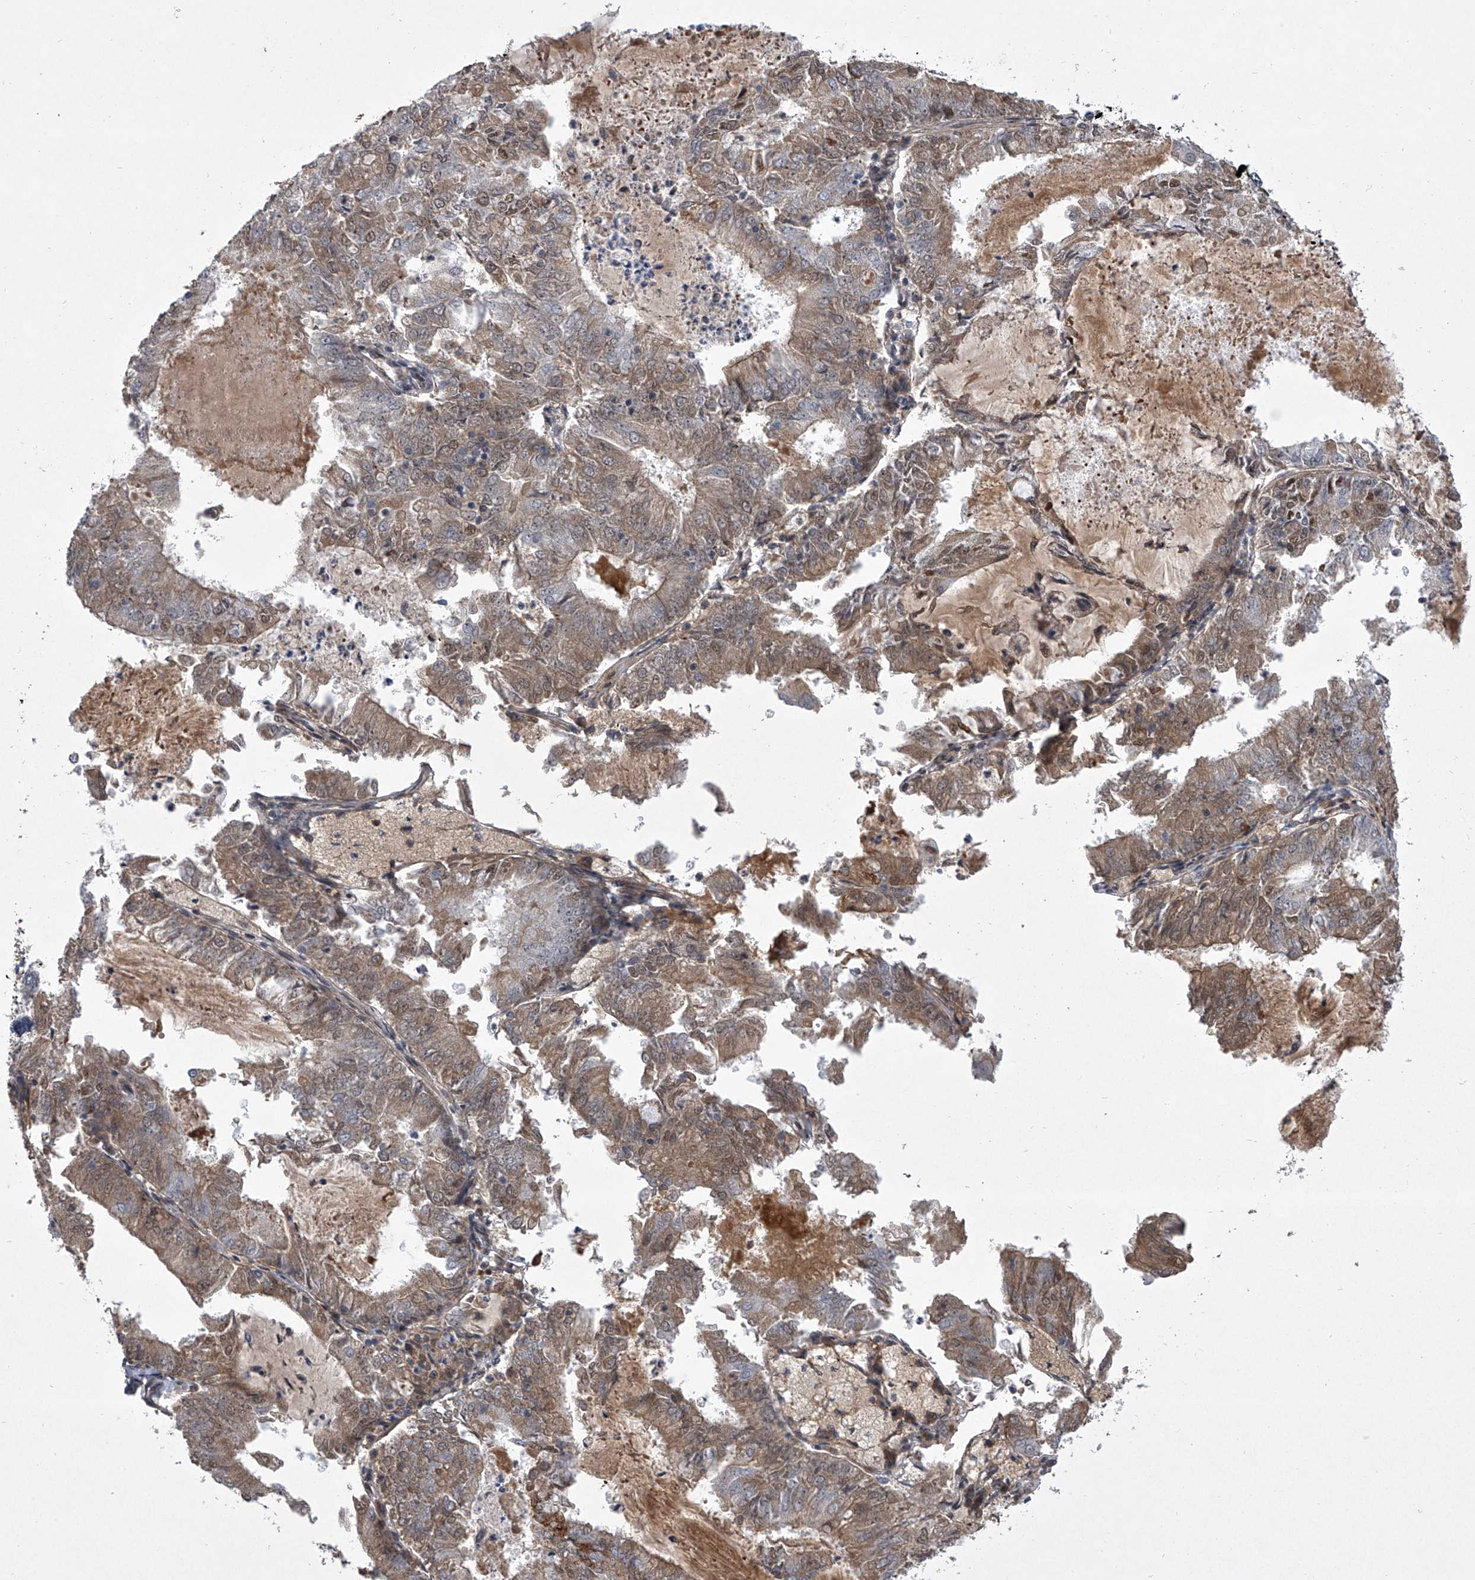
{"staining": {"intensity": "weak", "quantity": ">75%", "location": "cytoplasmic/membranous"}, "tissue": "endometrial cancer", "cell_type": "Tumor cells", "image_type": "cancer", "snomed": [{"axis": "morphology", "description": "Adenocarcinoma, NOS"}, {"axis": "topography", "description": "Endometrium"}], "caption": "IHC photomicrograph of neoplastic tissue: human adenocarcinoma (endometrial) stained using immunohistochemistry (IHC) displays low levels of weak protein expression localized specifically in the cytoplasmic/membranous of tumor cells, appearing as a cytoplasmic/membranous brown color.", "gene": "HEATR6", "patient": {"sex": "female", "age": 57}}